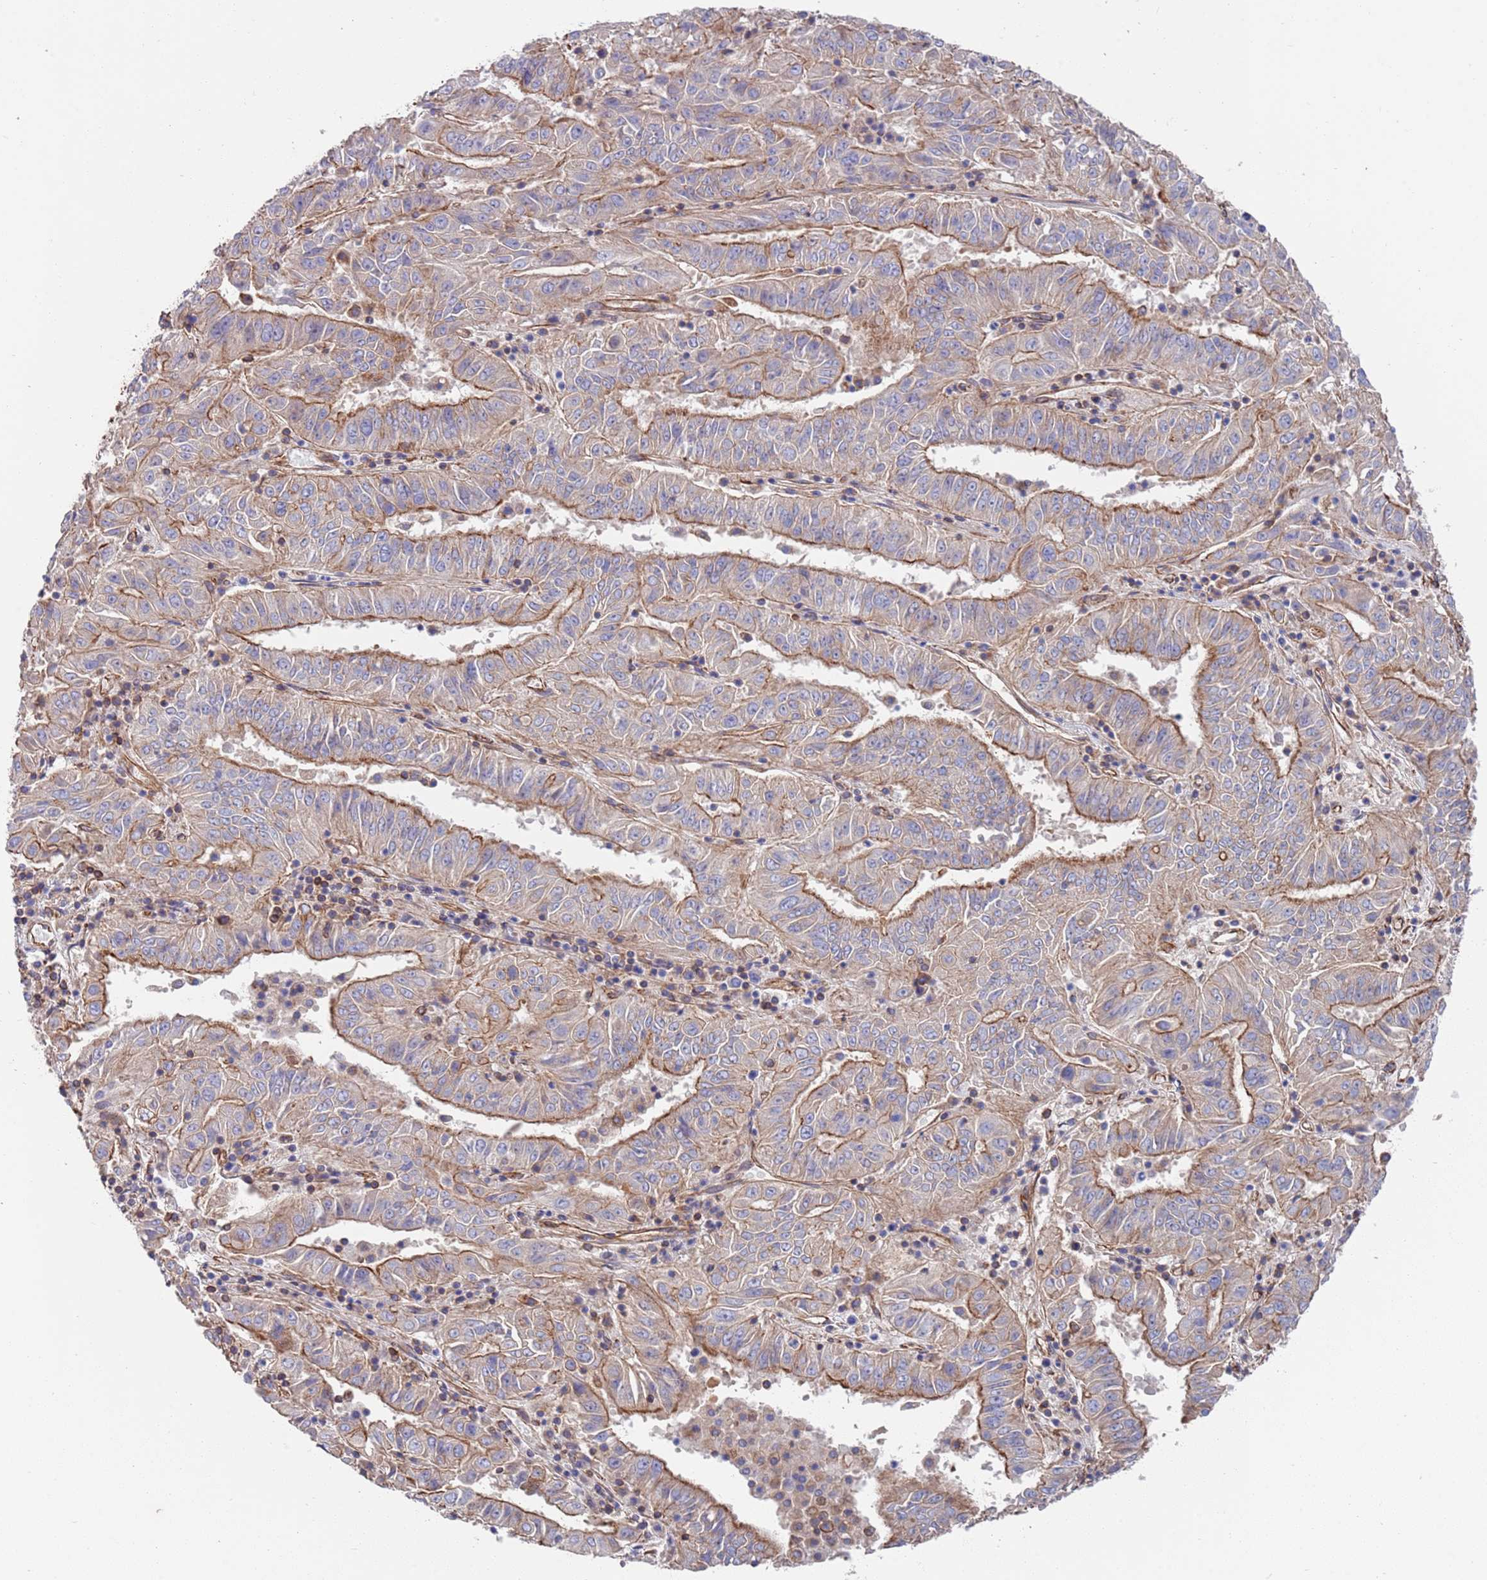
{"staining": {"intensity": "moderate", "quantity": "25%-75%", "location": "cytoplasmic/membranous"}, "tissue": "pancreatic cancer", "cell_type": "Tumor cells", "image_type": "cancer", "snomed": [{"axis": "morphology", "description": "Adenocarcinoma, NOS"}, {"axis": "topography", "description": "Pancreas"}], "caption": "Immunohistochemical staining of pancreatic adenocarcinoma demonstrates moderate cytoplasmic/membranous protein staining in about 25%-75% of tumor cells. (brown staining indicates protein expression, while blue staining denotes nuclei).", "gene": "JAKMIP2", "patient": {"sex": "male", "age": 63}}